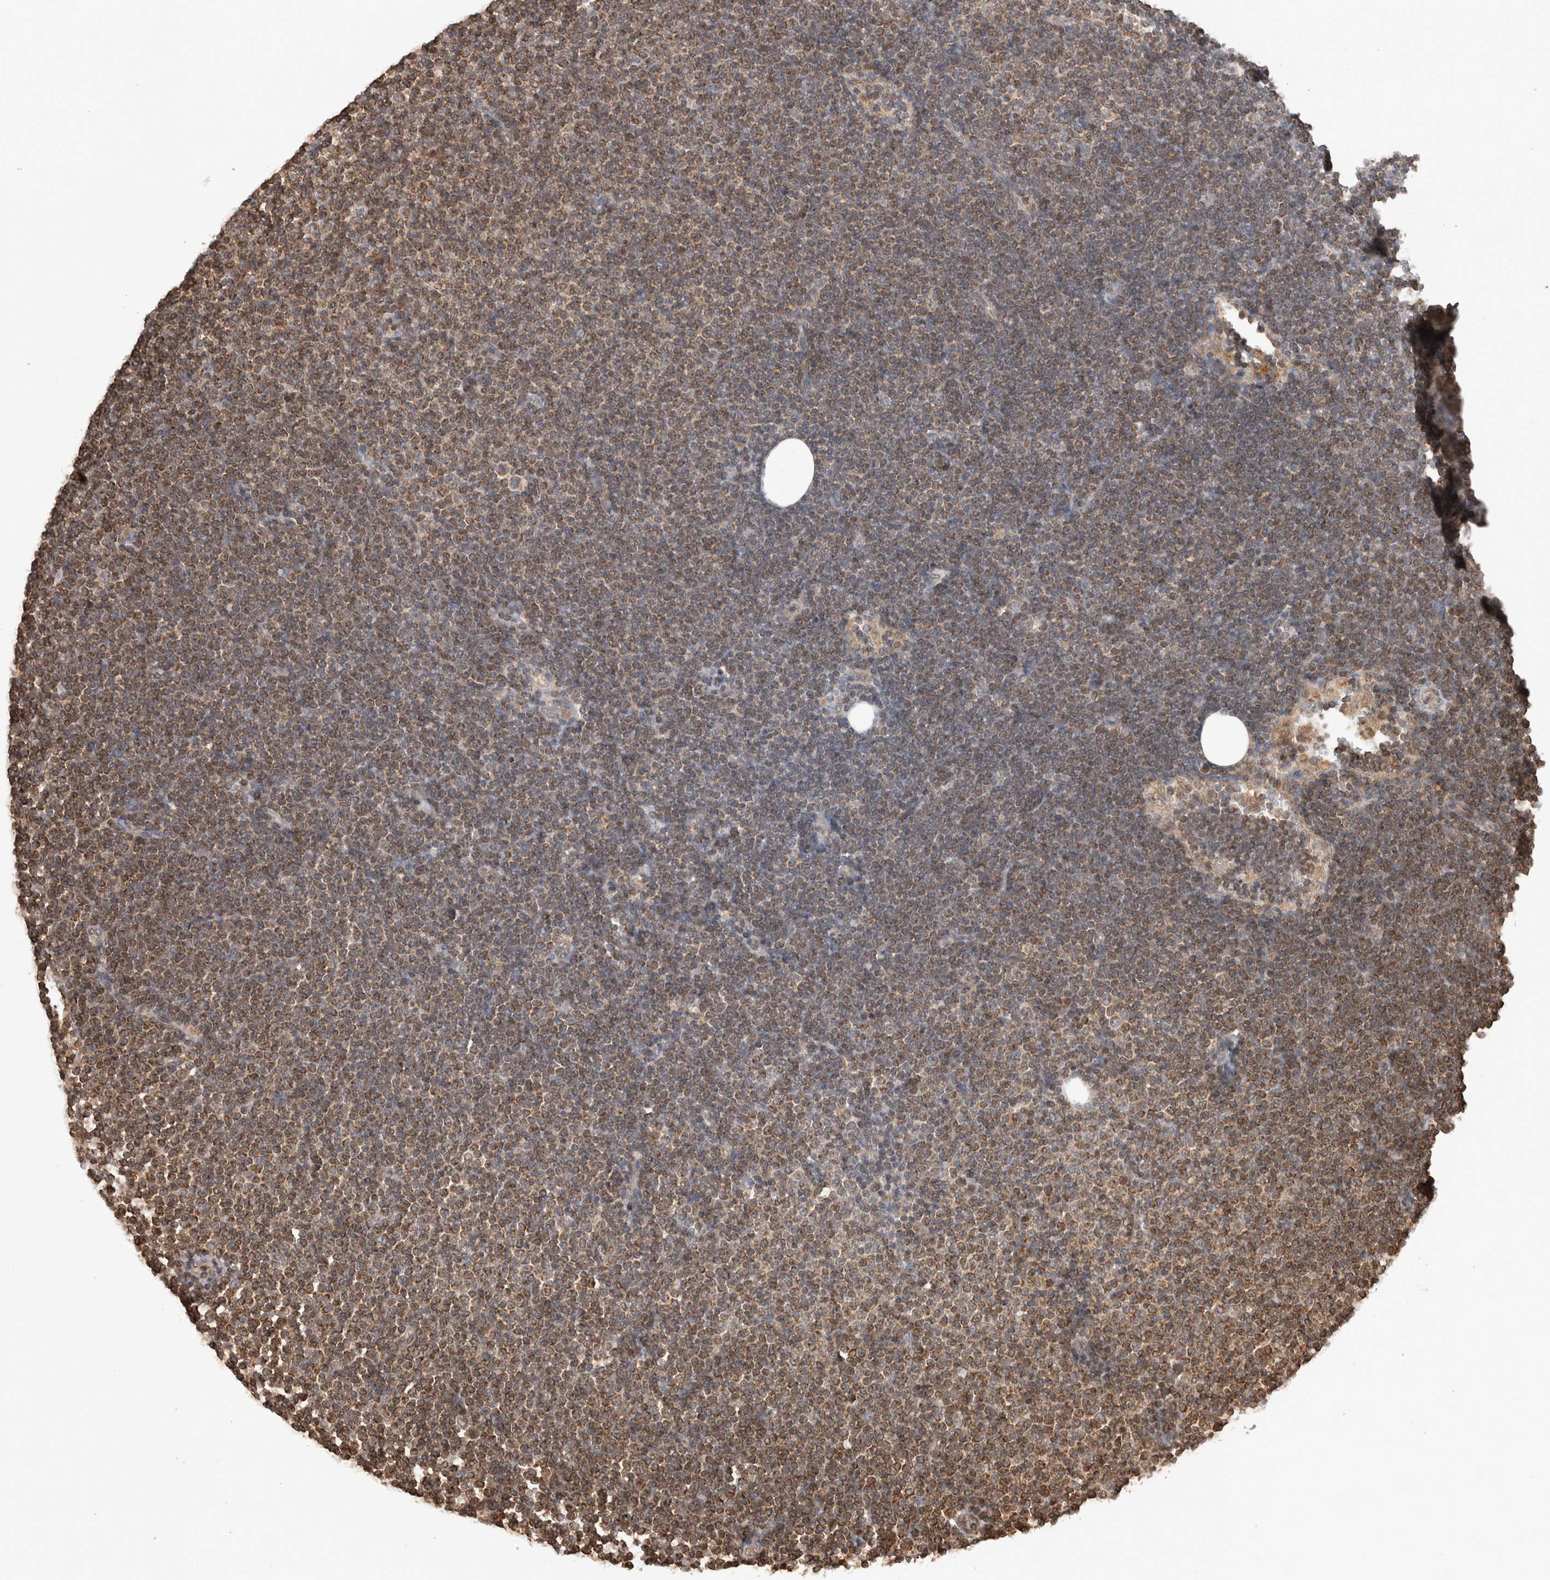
{"staining": {"intensity": "strong", "quantity": "25%-75%", "location": "cytoplasmic/membranous"}, "tissue": "lymphoma", "cell_type": "Tumor cells", "image_type": "cancer", "snomed": [{"axis": "morphology", "description": "Malignant lymphoma, non-Hodgkin's type, Low grade"}, {"axis": "topography", "description": "Lymph node"}], "caption": "Lymphoma stained with a brown dye exhibits strong cytoplasmic/membranous positive expression in approximately 25%-75% of tumor cells.", "gene": "IMMP2L", "patient": {"sex": "female", "age": 53}}